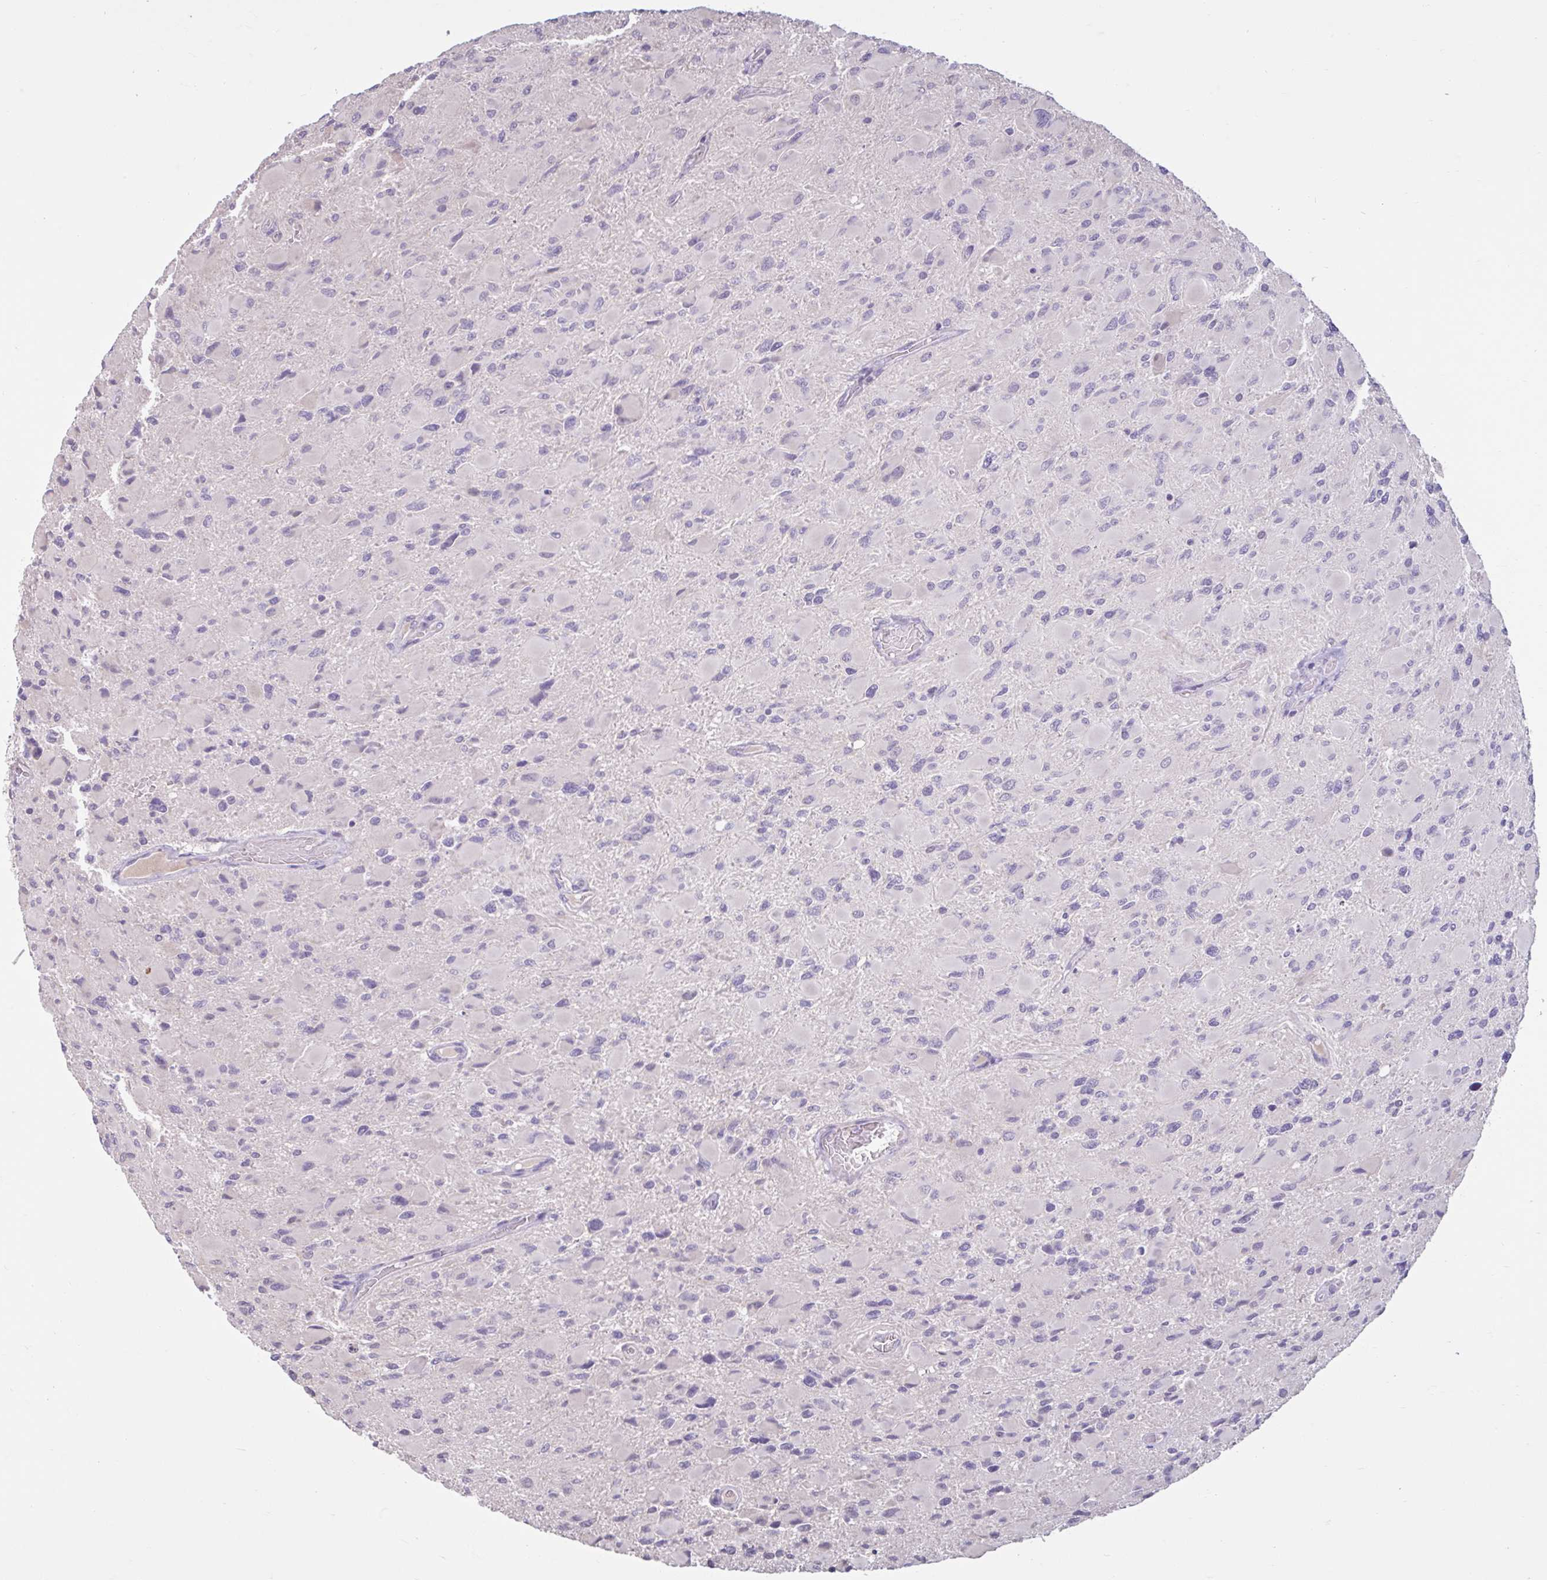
{"staining": {"intensity": "negative", "quantity": "none", "location": "none"}, "tissue": "glioma", "cell_type": "Tumor cells", "image_type": "cancer", "snomed": [{"axis": "morphology", "description": "Glioma, malignant, High grade"}, {"axis": "topography", "description": "Cerebral cortex"}], "caption": "This is an IHC photomicrograph of glioma. There is no staining in tumor cells.", "gene": "CDH19", "patient": {"sex": "female", "age": 36}}